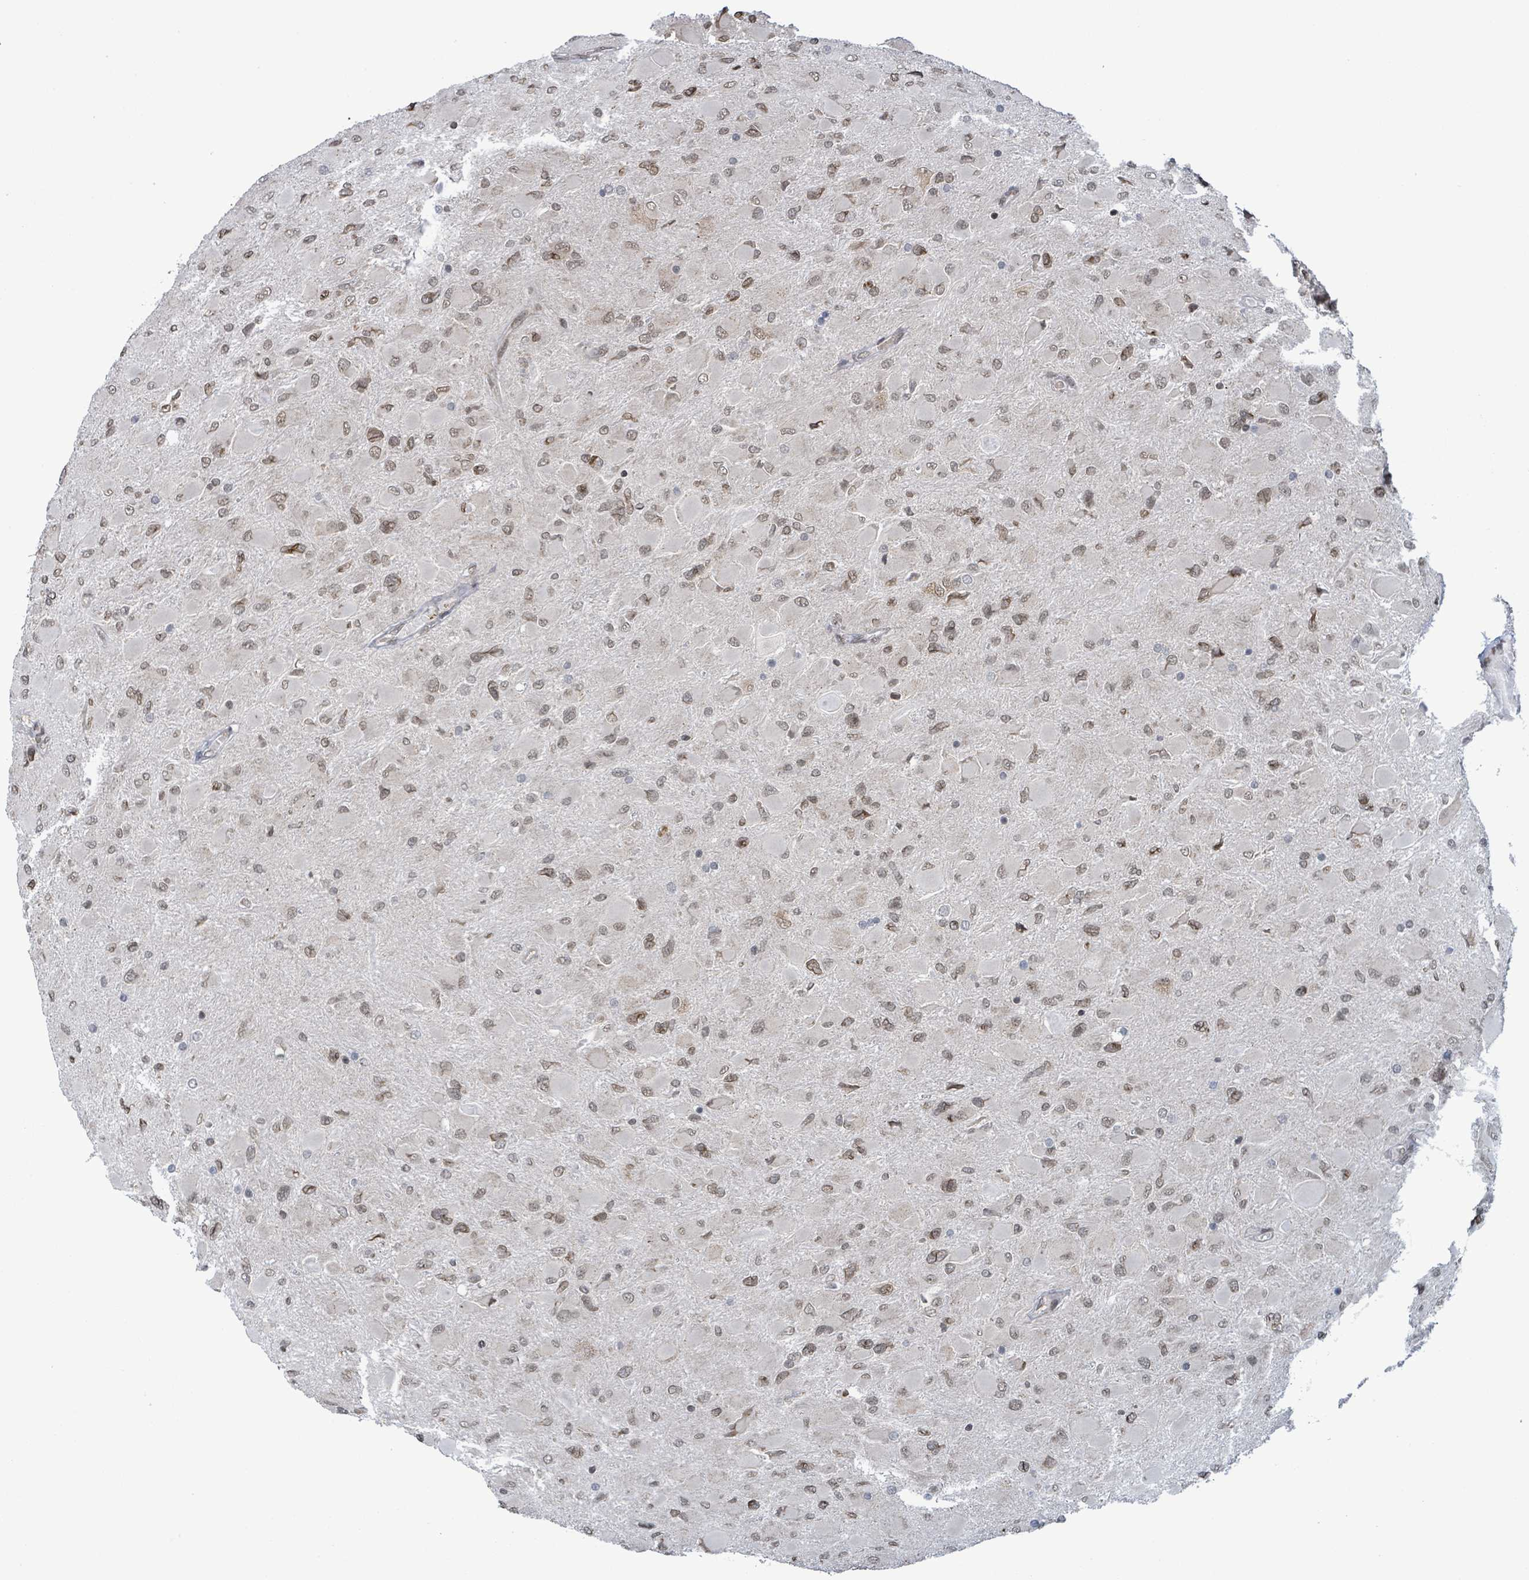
{"staining": {"intensity": "moderate", "quantity": ">75%", "location": "nuclear"}, "tissue": "glioma", "cell_type": "Tumor cells", "image_type": "cancer", "snomed": [{"axis": "morphology", "description": "Glioma, malignant, High grade"}, {"axis": "topography", "description": "Cerebral cortex"}], "caption": "Immunohistochemical staining of human glioma reveals medium levels of moderate nuclear protein expression in approximately >75% of tumor cells. (DAB IHC with brightfield microscopy, high magnification).", "gene": "SBF2", "patient": {"sex": "female", "age": 36}}